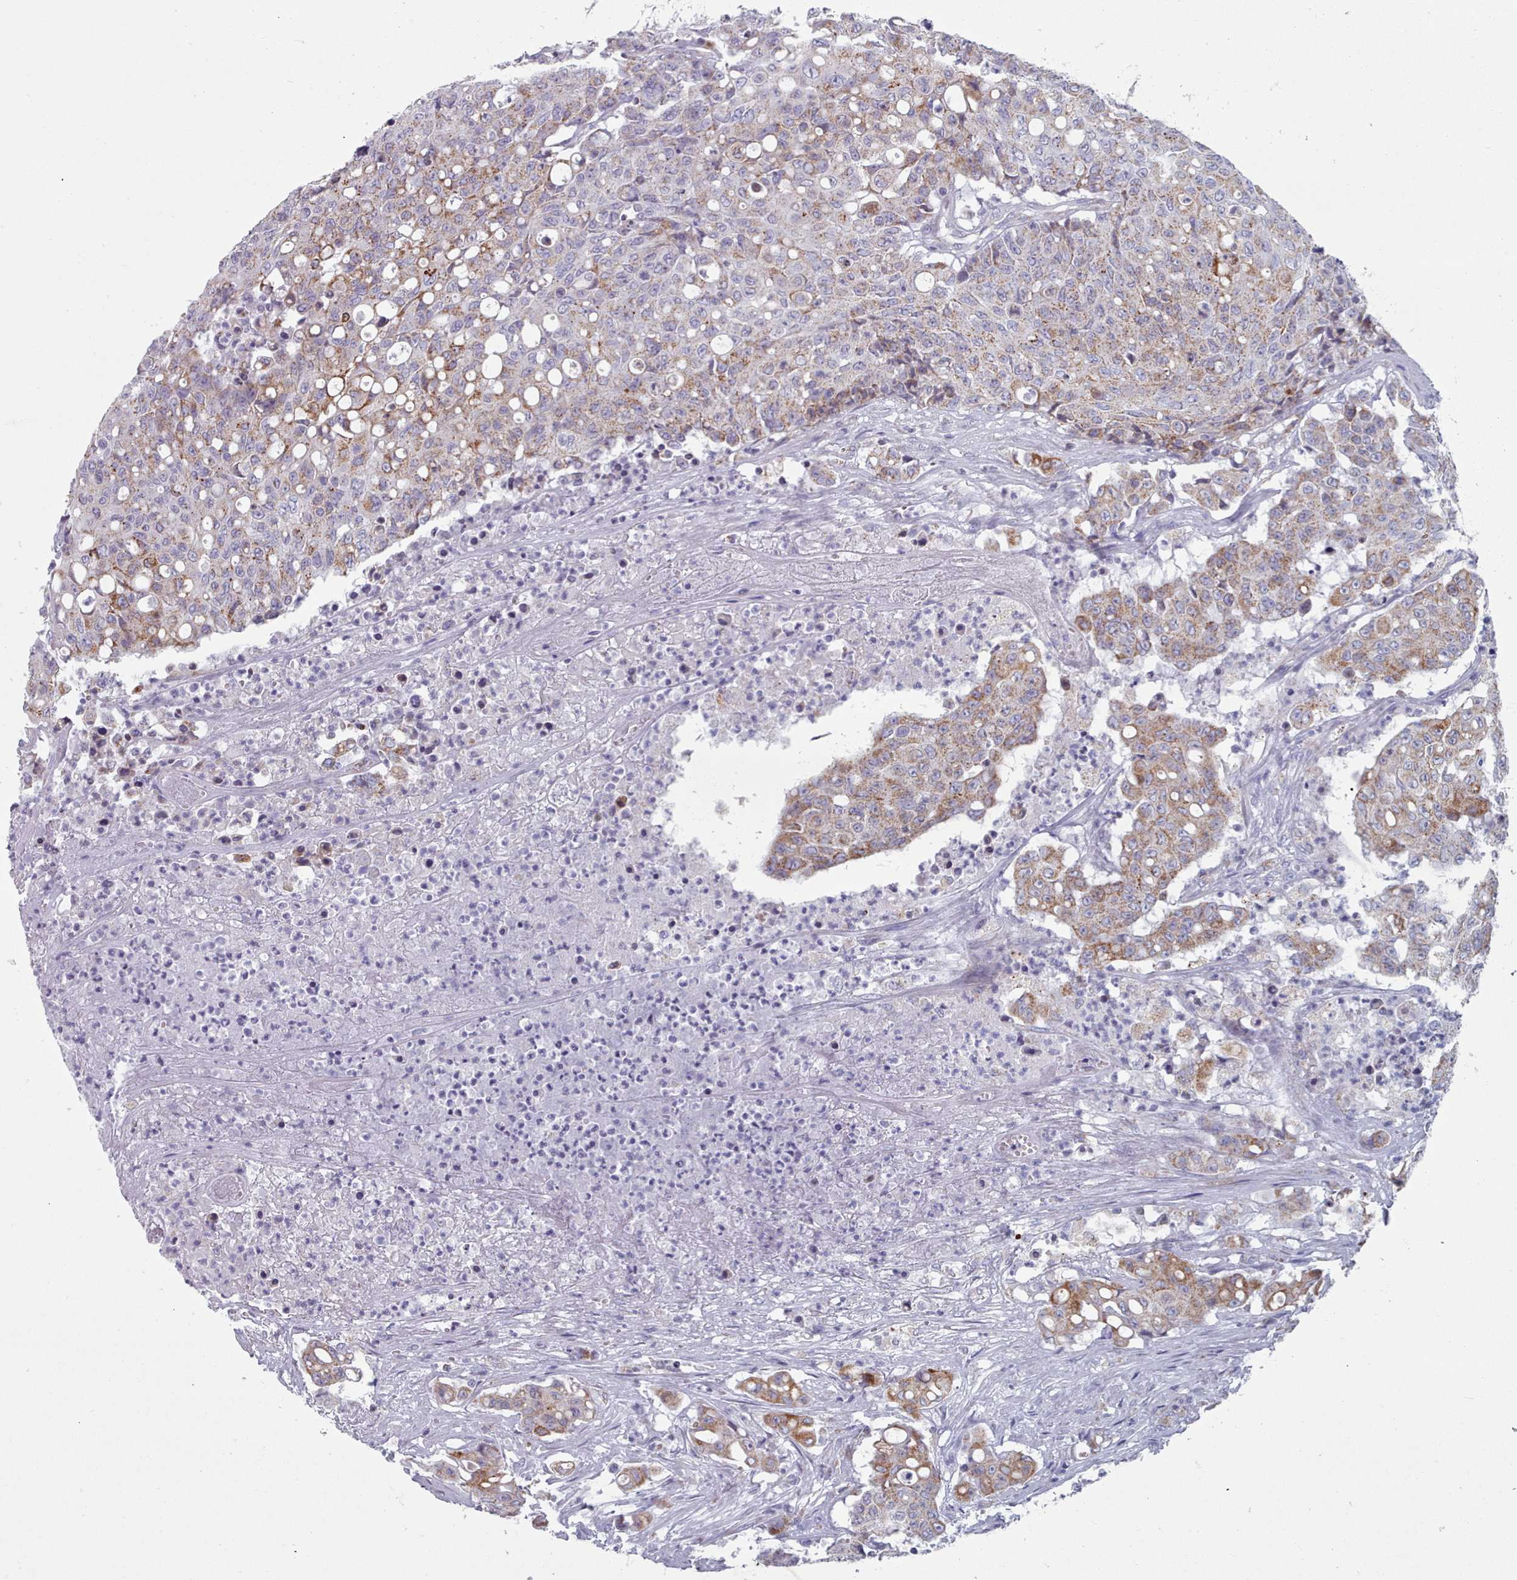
{"staining": {"intensity": "moderate", "quantity": "25%-75%", "location": "cytoplasmic/membranous"}, "tissue": "colorectal cancer", "cell_type": "Tumor cells", "image_type": "cancer", "snomed": [{"axis": "morphology", "description": "Adenocarcinoma, NOS"}, {"axis": "topography", "description": "Colon"}], "caption": "This photomicrograph exhibits immunohistochemistry (IHC) staining of colorectal adenocarcinoma, with medium moderate cytoplasmic/membranous staining in about 25%-75% of tumor cells.", "gene": "FAM170B", "patient": {"sex": "male", "age": 51}}